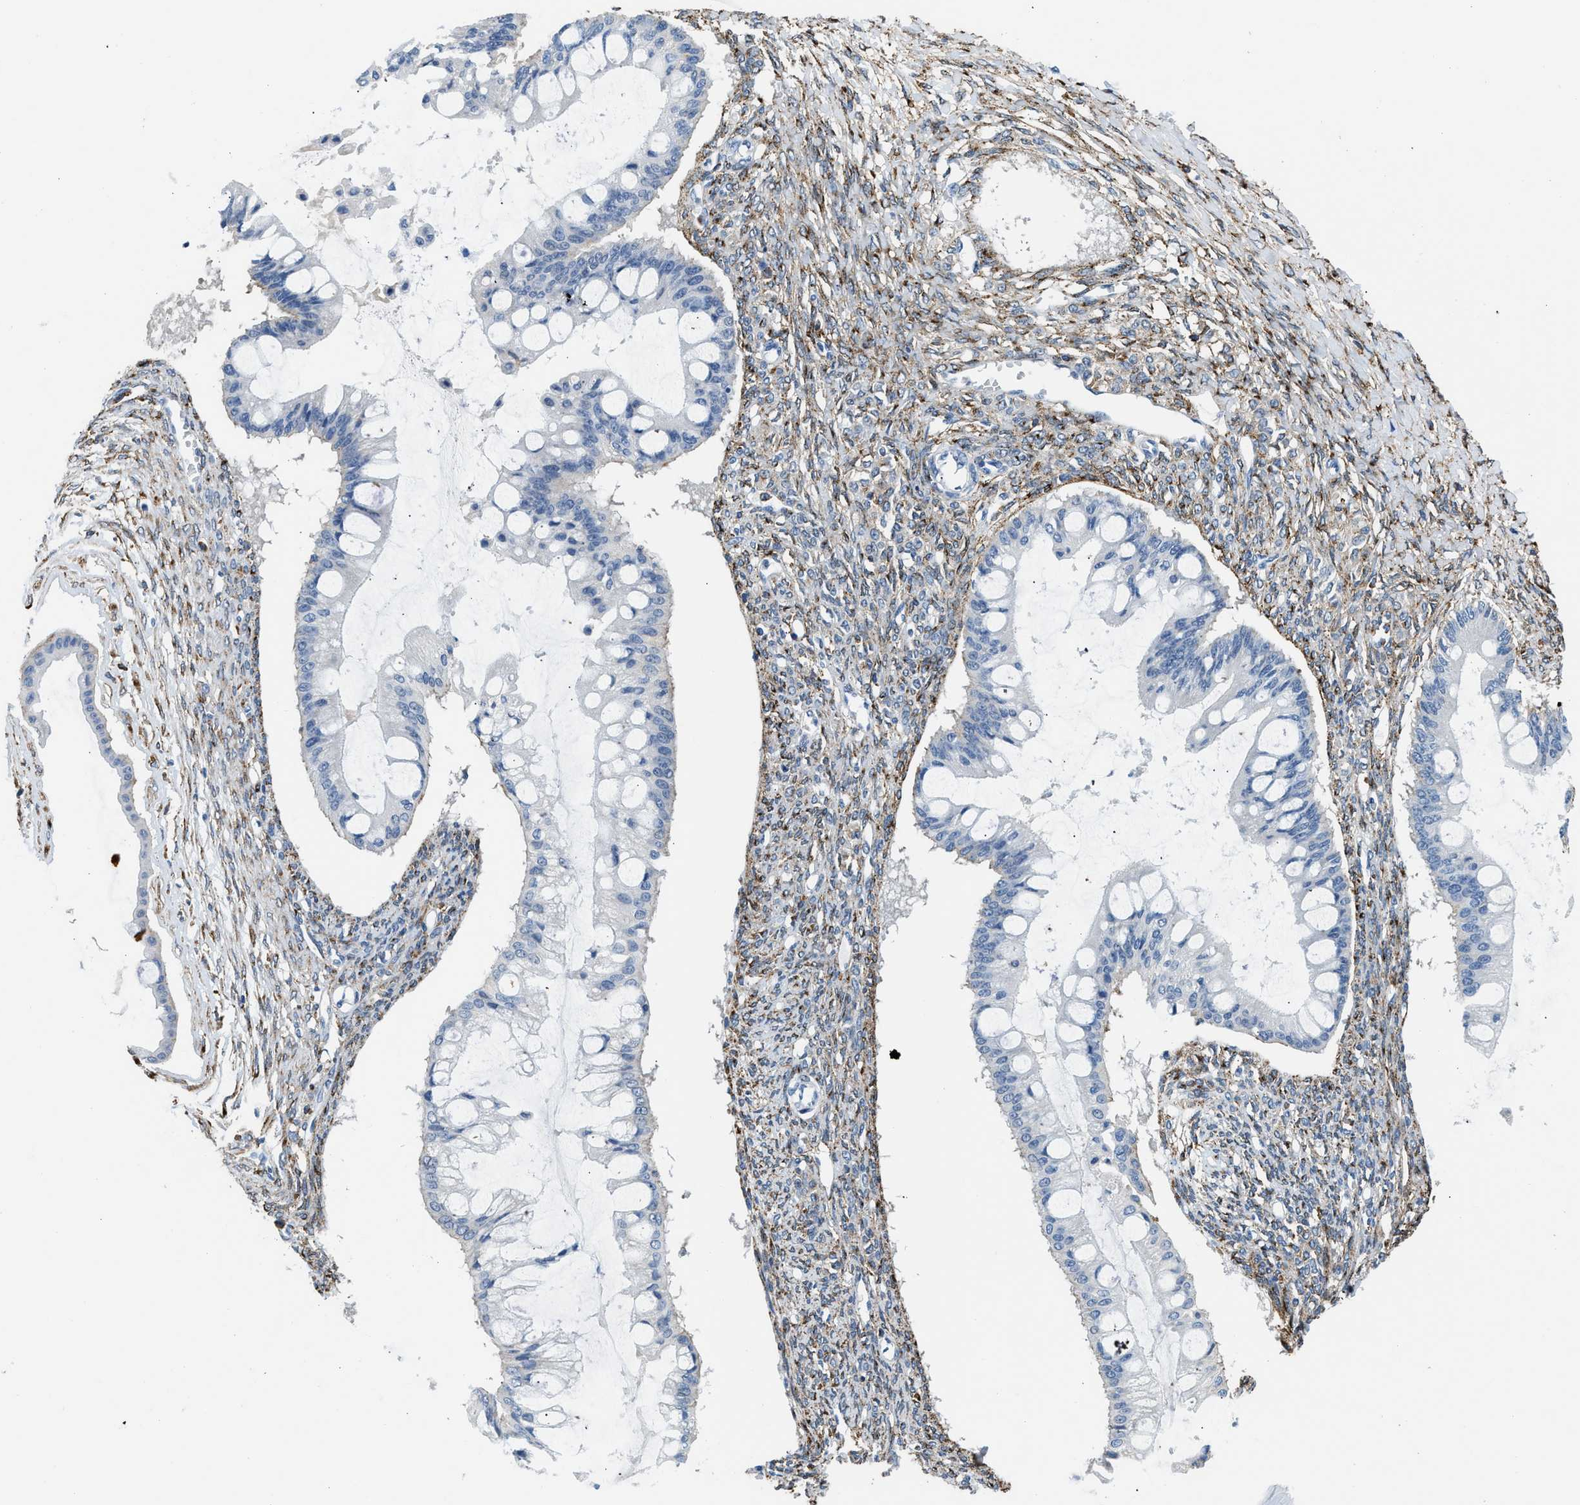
{"staining": {"intensity": "negative", "quantity": "none", "location": "none"}, "tissue": "ovarian cancer", "cell_type": "Tumor cells", "image_type": "cancer", "snomed": [{"axis": "morphology", "description": "Cystadenocarcinoma, mucinous, NOS"}, {"axis": "topography", "description": "Ovary"}], "caption": "A high-resolution histopathology image shows immunohistochemistry staining of ovarian cancer (mucinous cystadenocarcinoma), which exhibits no significant positivity in tumor cells.", "gene": "LRP1", "patient": {"sex": "female", "age": 73}}